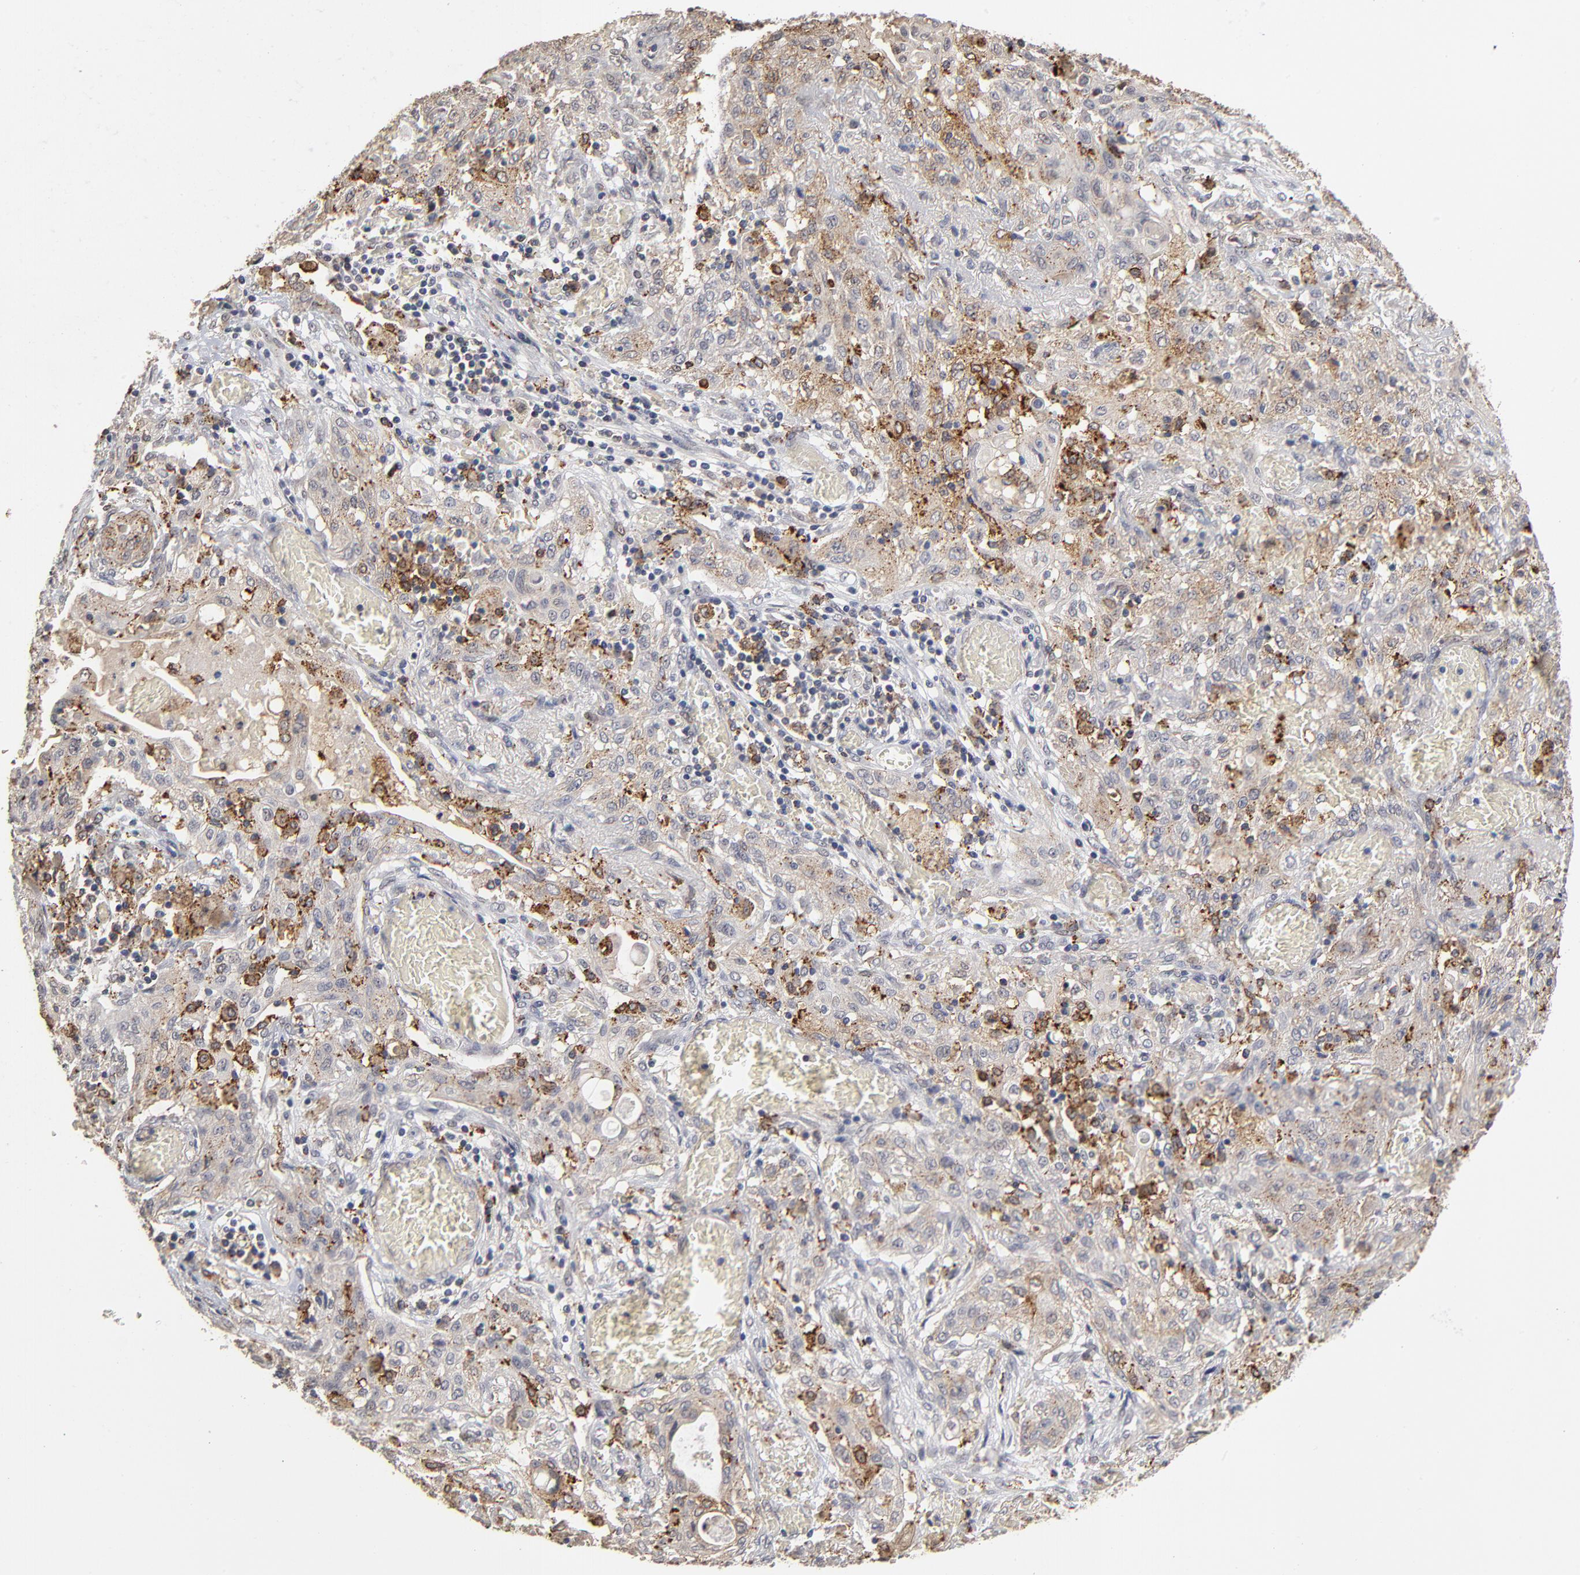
{"staining": {"intensity": "moderate", "quantity": "25%-75%", "location": "cytoplasmic/membranous"}, "tissue": "lung cancer", "cell_type": "Tumor cells", "image_type": "cancer", "snomed": [{"axis": "morphology", "description": "Squamous cell carcinoma, NOS"}, {"axis": "topography", "description": "Lung"}], "caption": "Moderate cytoplasmic/membranous expression is appreciated in about 25%-75% of tumor cells in lung cancer.", "gene": "ASB8", "patient": {"sex": "female", "age": 47}}